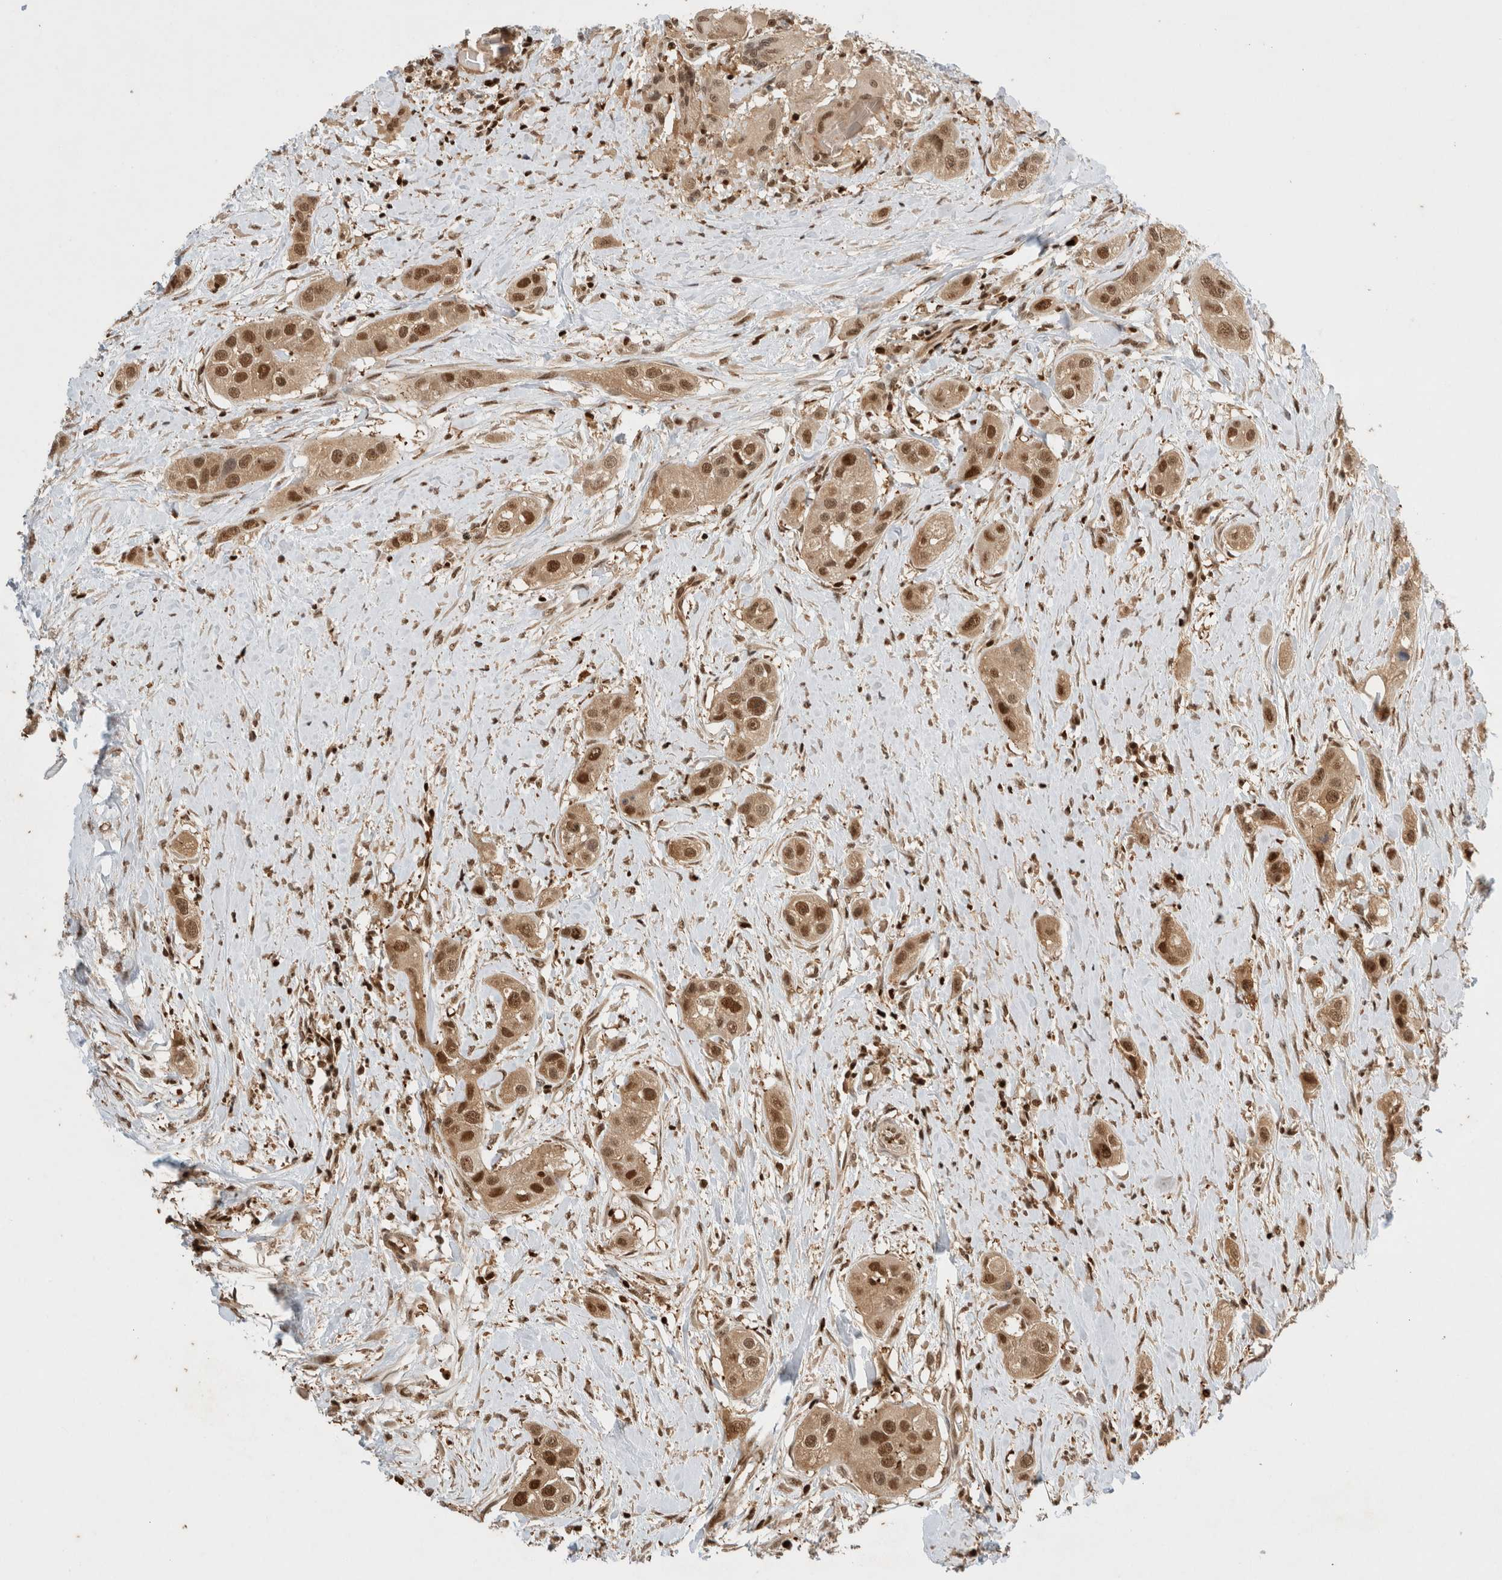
{"staining": {"intensity": "moderate", "quantity": ">75%", "location": "cytoplasmic/membranous,nuclear"}, "tissue": "head and neck cancer", "cell_type": "Tumor cells", "image_type": "cancer", "snomed": [{"axis": "morphology", "description": "Normal tissue, NOS"}, {"axis": "morphology", "description": "Squamous cell carcinoma, NOS"}, {"axis": "topography", "description": "Skeletal muscle"}, {"axis": "topography", "description": "Head-Neck"}], "caption": "A high-resolution micrograph shows immunohistochemistry staining of head and neck squamous cell carcinoma, which demonstrates moderate cytoplasmic/membranous and nuclear positivity in about >75% of tumor cells. The protein is stained brown, and the nuclei are stained in blue (DAB (3,3'-diaminobenzidine) IHC with brightfield microscopy, high magnification).", "gene": "SNRNP40", "patient": {"sex": "male", "age": 51}}